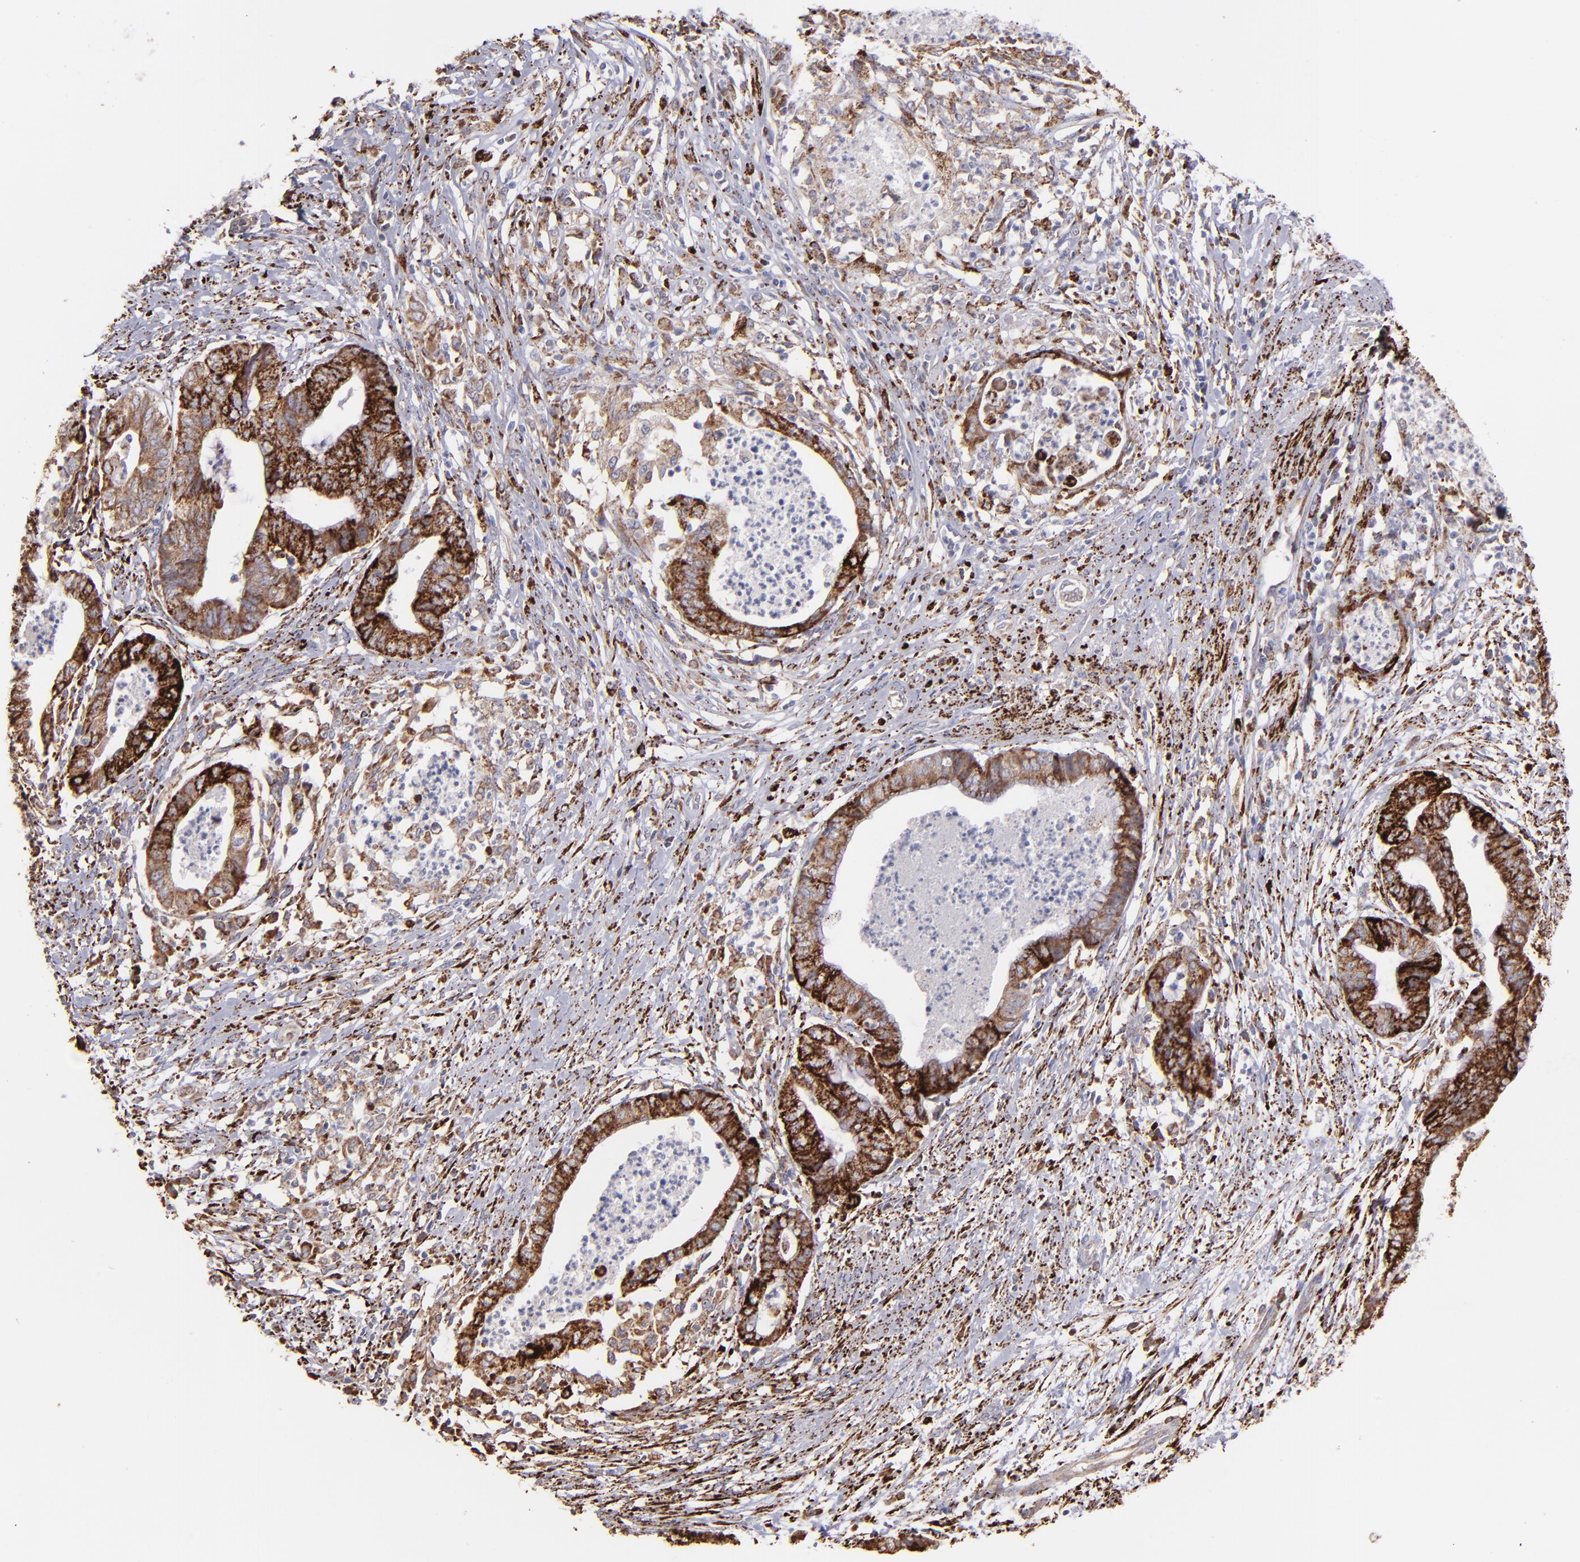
{"staining": {"intensity": "strong", "quantity": ">75%", "location": "cytoplasmic/membranous"}, "tissue": "endometrial cancer", "cell_type": "Tumor cells", "image_type": "cancer", "snomed": [{"axis": "morphology", "description": "Necrosis, NOS"}, {"axis": "morphology", "description": "Adenocarcinoma, NOS"}, {"axis": "topography", "description": "Endometrium"}], "caption": "A high-resolution image shows IHC staining of adenocarcinoma (endometrial), which displays strong cytoplasmic/membranous positivity in about >75% of tumor cells.", "gene": "MAOB", "patient": {"sex": "female", "age": 79}}